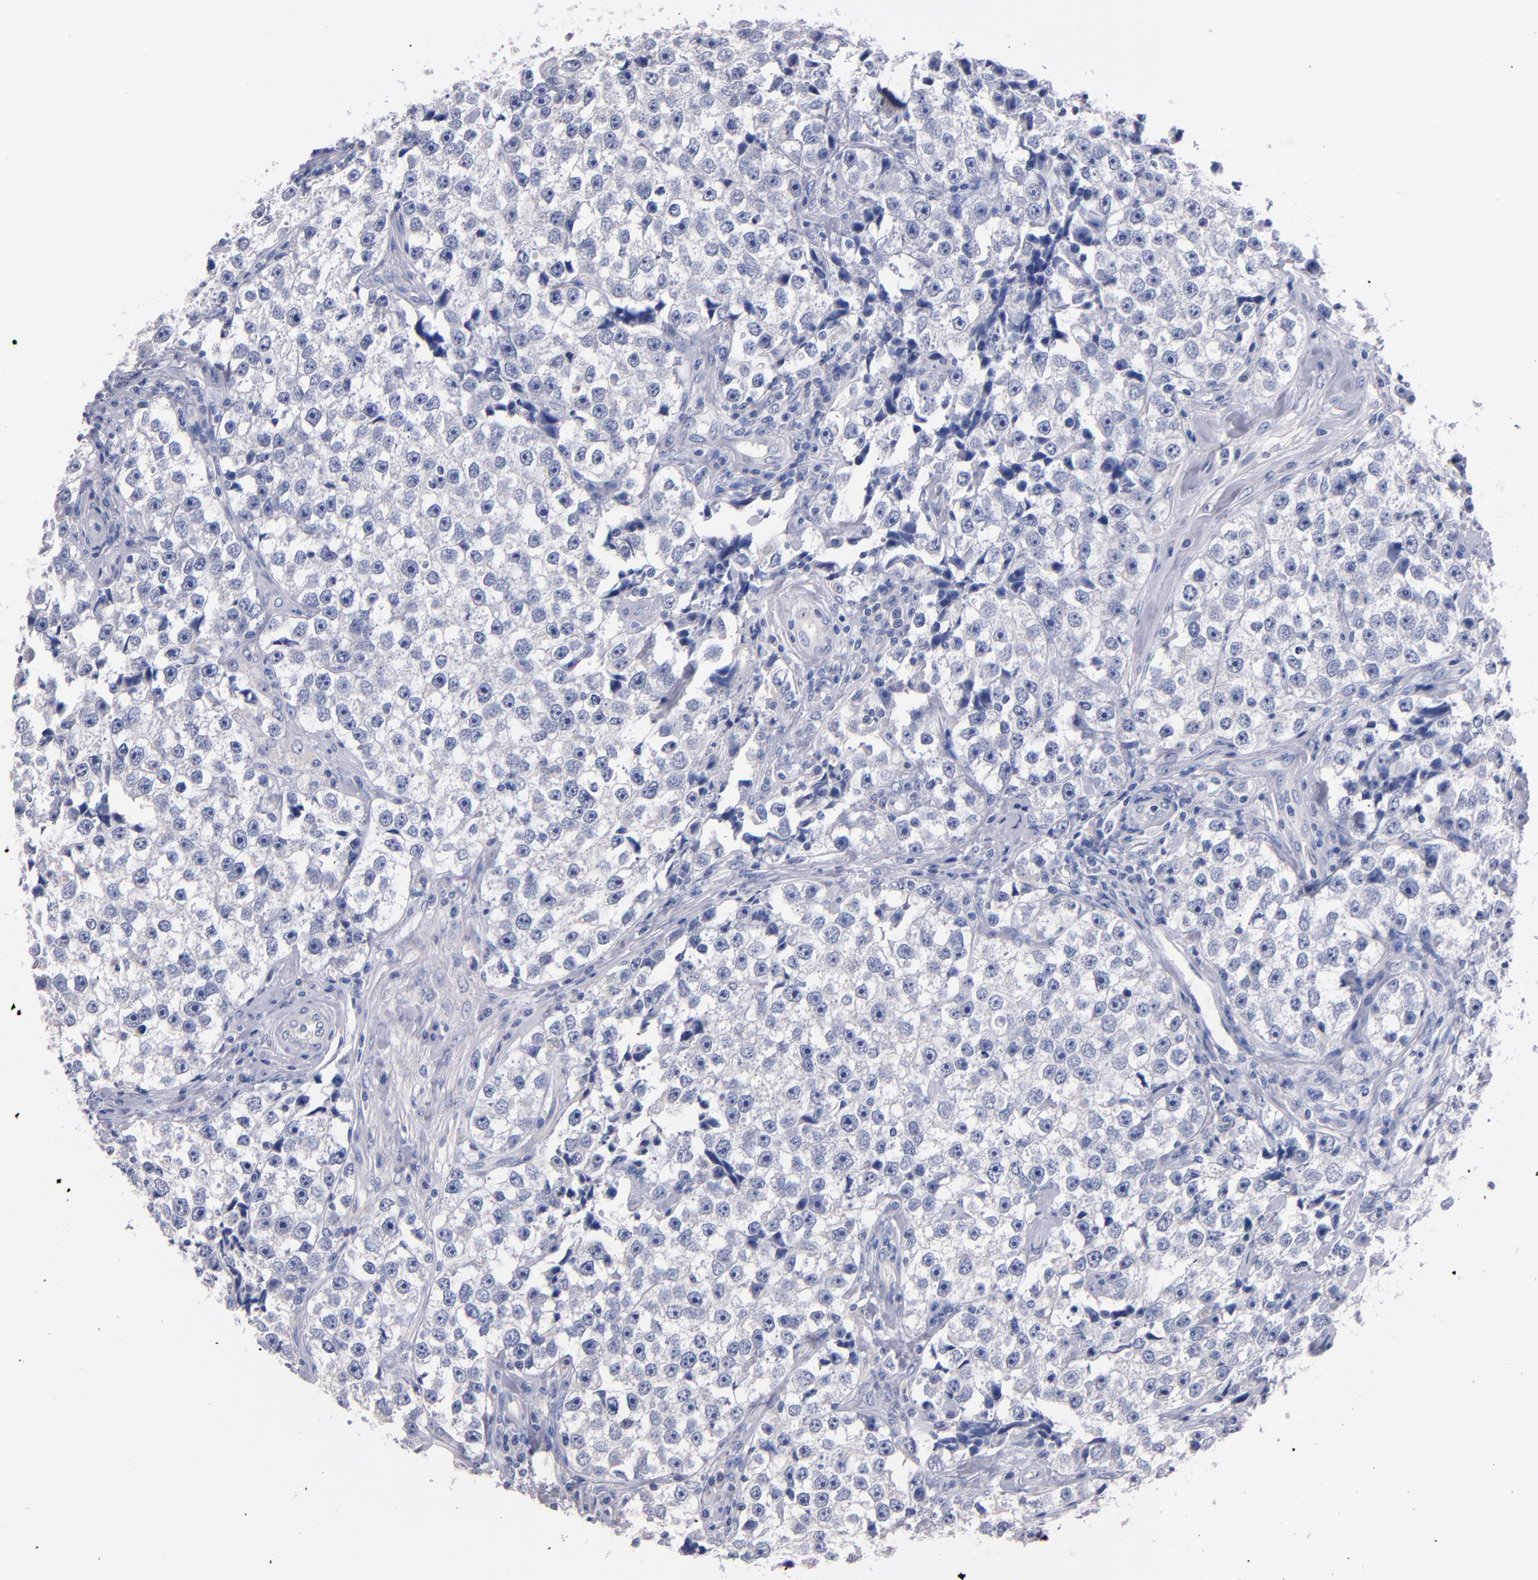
{"staining": {"intensity": "negative", "quantity": "none", "location": "none"}, "tissue": "testis cancer", "cell_type": "Tumor cells", "image_type": "cancer", "snomed": [{"axis": "morphology", "description": "Seminoma, NOS"}, {"axis": "topography", "description": "Testis"}], "caption": "Protein analysis of seminoma (testis) reveals no significant expression in tumor cells. (DAB immunohistochemistry visualized using brightfield microscopy, high magnification).", "gene": "CNTNAP2", "patient": {"sex": "male", "age": 32}}